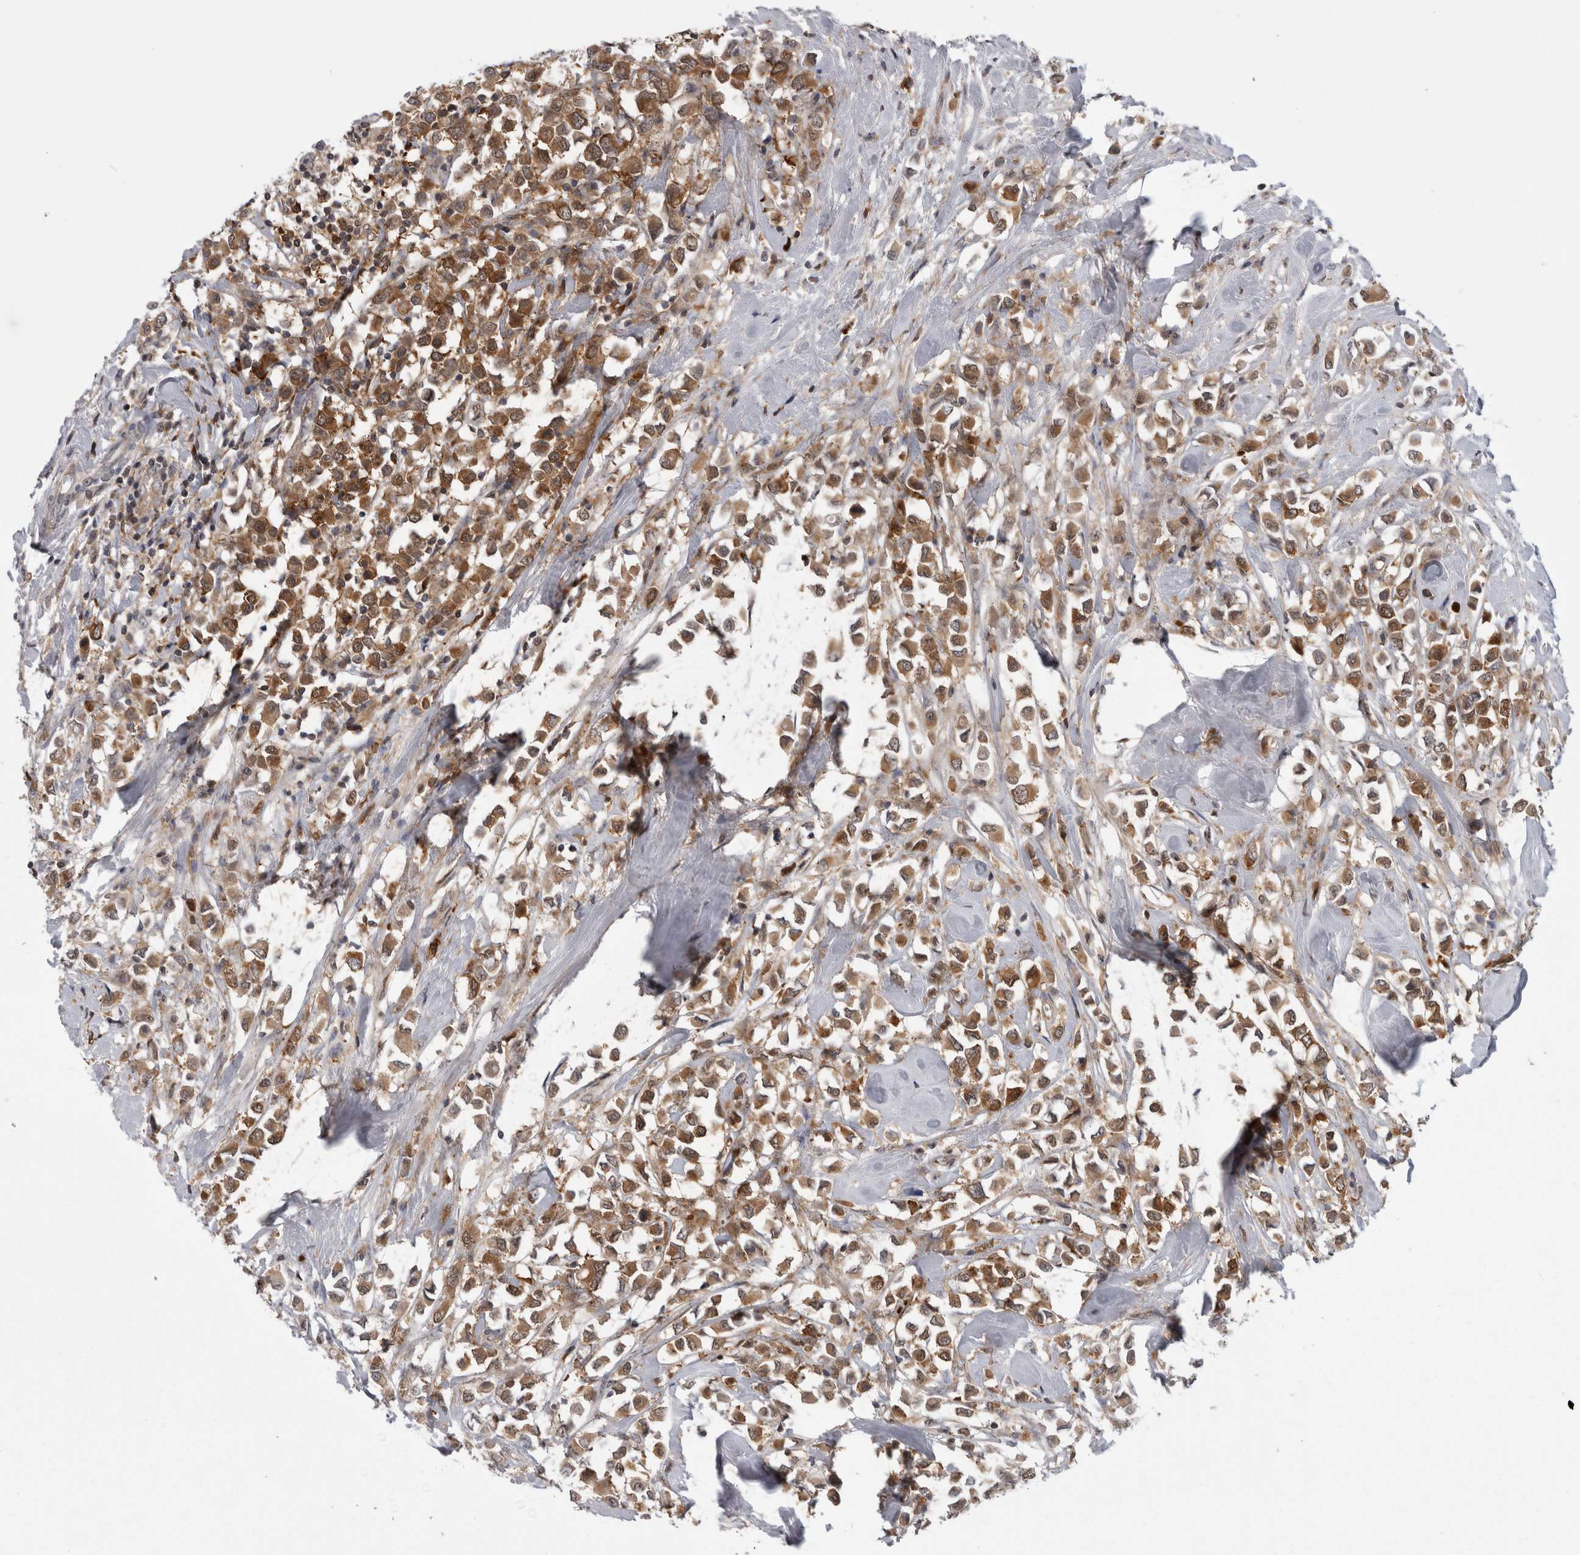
{"staining": {"intensity": "moderate", "quantity": ">75%", "location": "cytoplasmic/membranous"}, "tissue": "breast cancer", "cell_type": "Tumor cells", "image_type": "cancer", "snomed": [{"axis": "morphology", "description": "Duct carcinoma"}, {"axis": "topography", "description": "Breast"}], "caption": "A brown stain labels moderate cytoplasmic/membranous staining of a protein in human breast cancer tumor cells.", "gene": "CACYBP", "patient": {"sex": "female", "age": 61}}